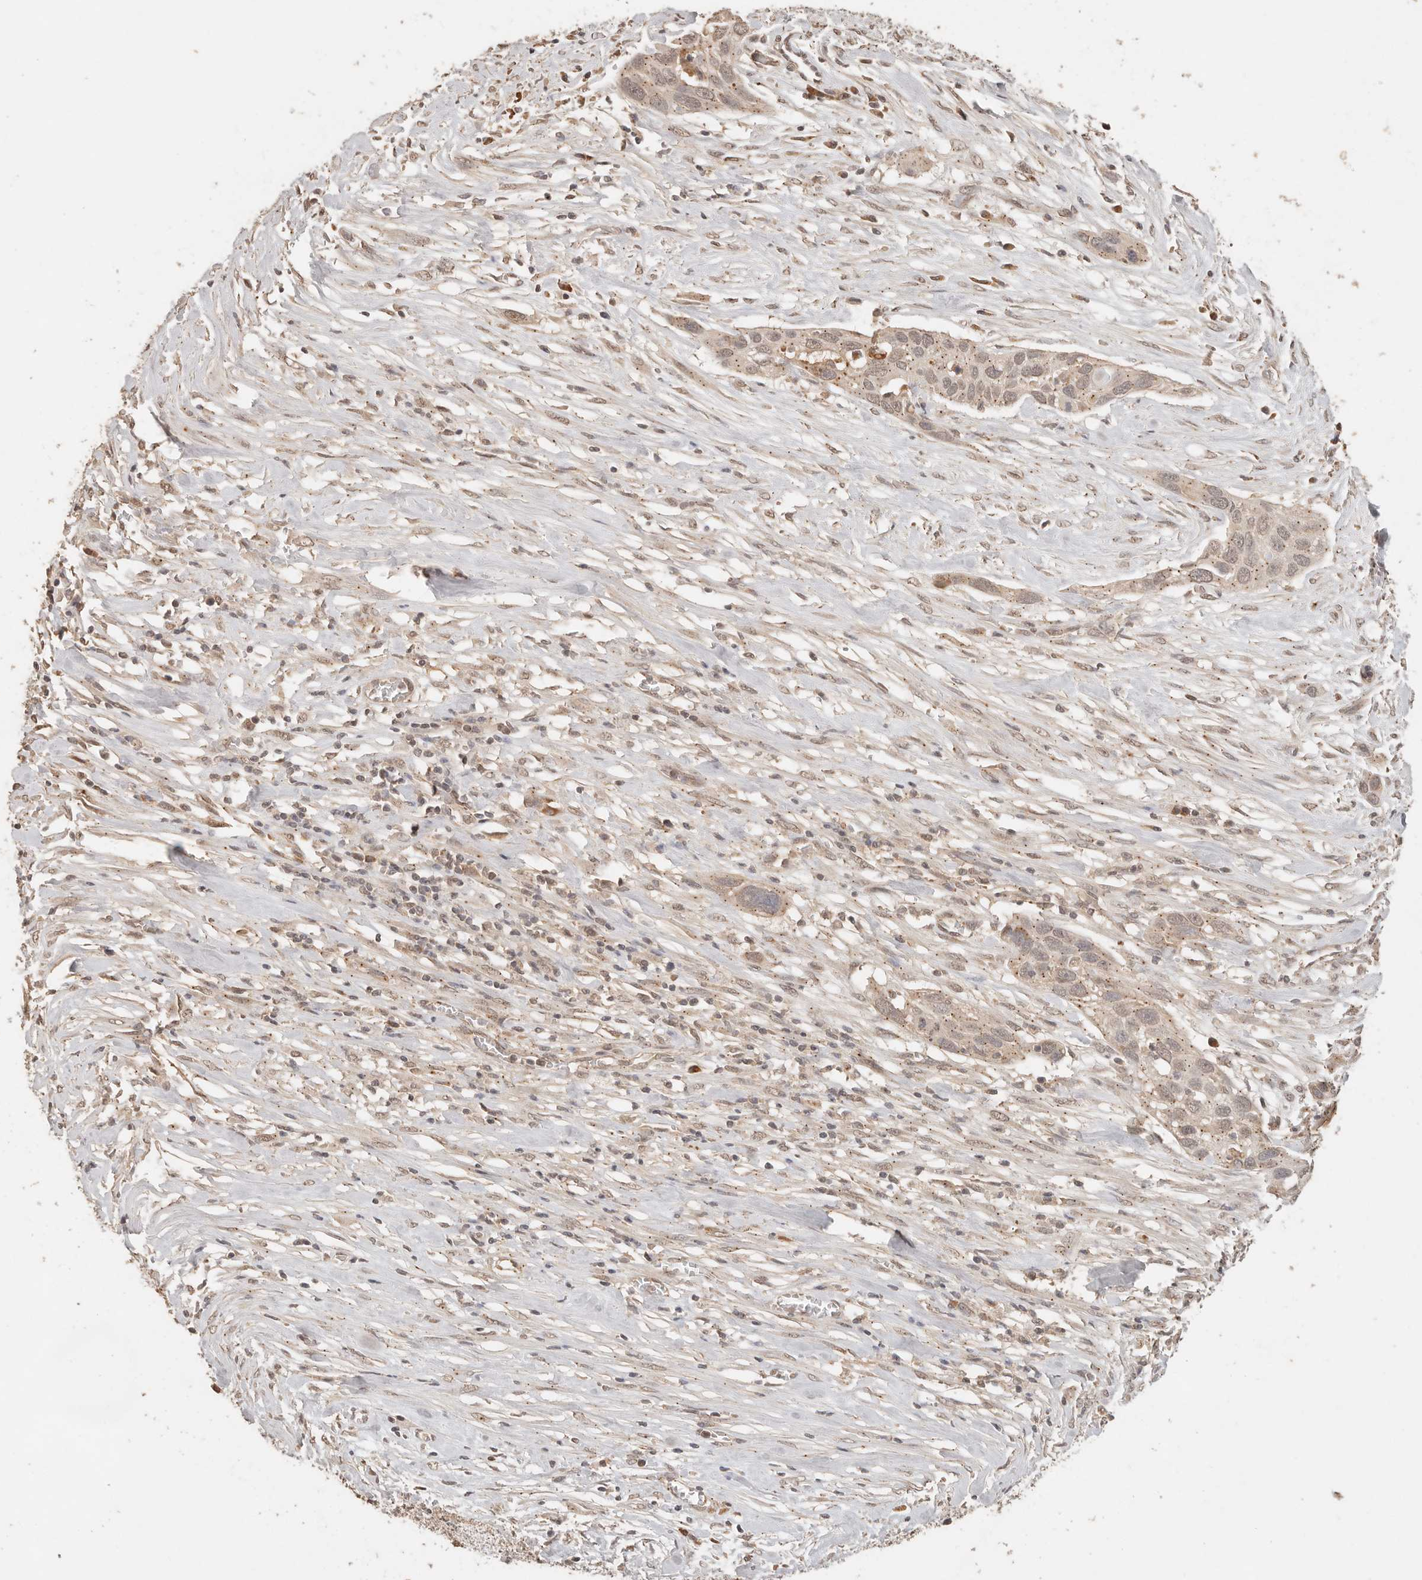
{"staining": {"intensity": "weak", "quantity": "25%-75%", "location": "cytoplasmic/membranous,nuclear"}, "tissue": "pancreatic cancer", "cell_type": "Tumor cells", "image_type": "cancer", "snomed": [{"axis": "morphology", "description": "Adenocarcinoma, NOS"}, {"axis": "topography", "description": "Pancreas"}], "caption": "Pancreatic adenocarcinoma stained with DAB immunohistochemistry (IHC) shows low levels of weak cytoplasmic/membranous and nuclear staining in about 25%-75% of tumor cells.", "gene": "LMO4", "patient": {"sex": "female", "age": 60}}